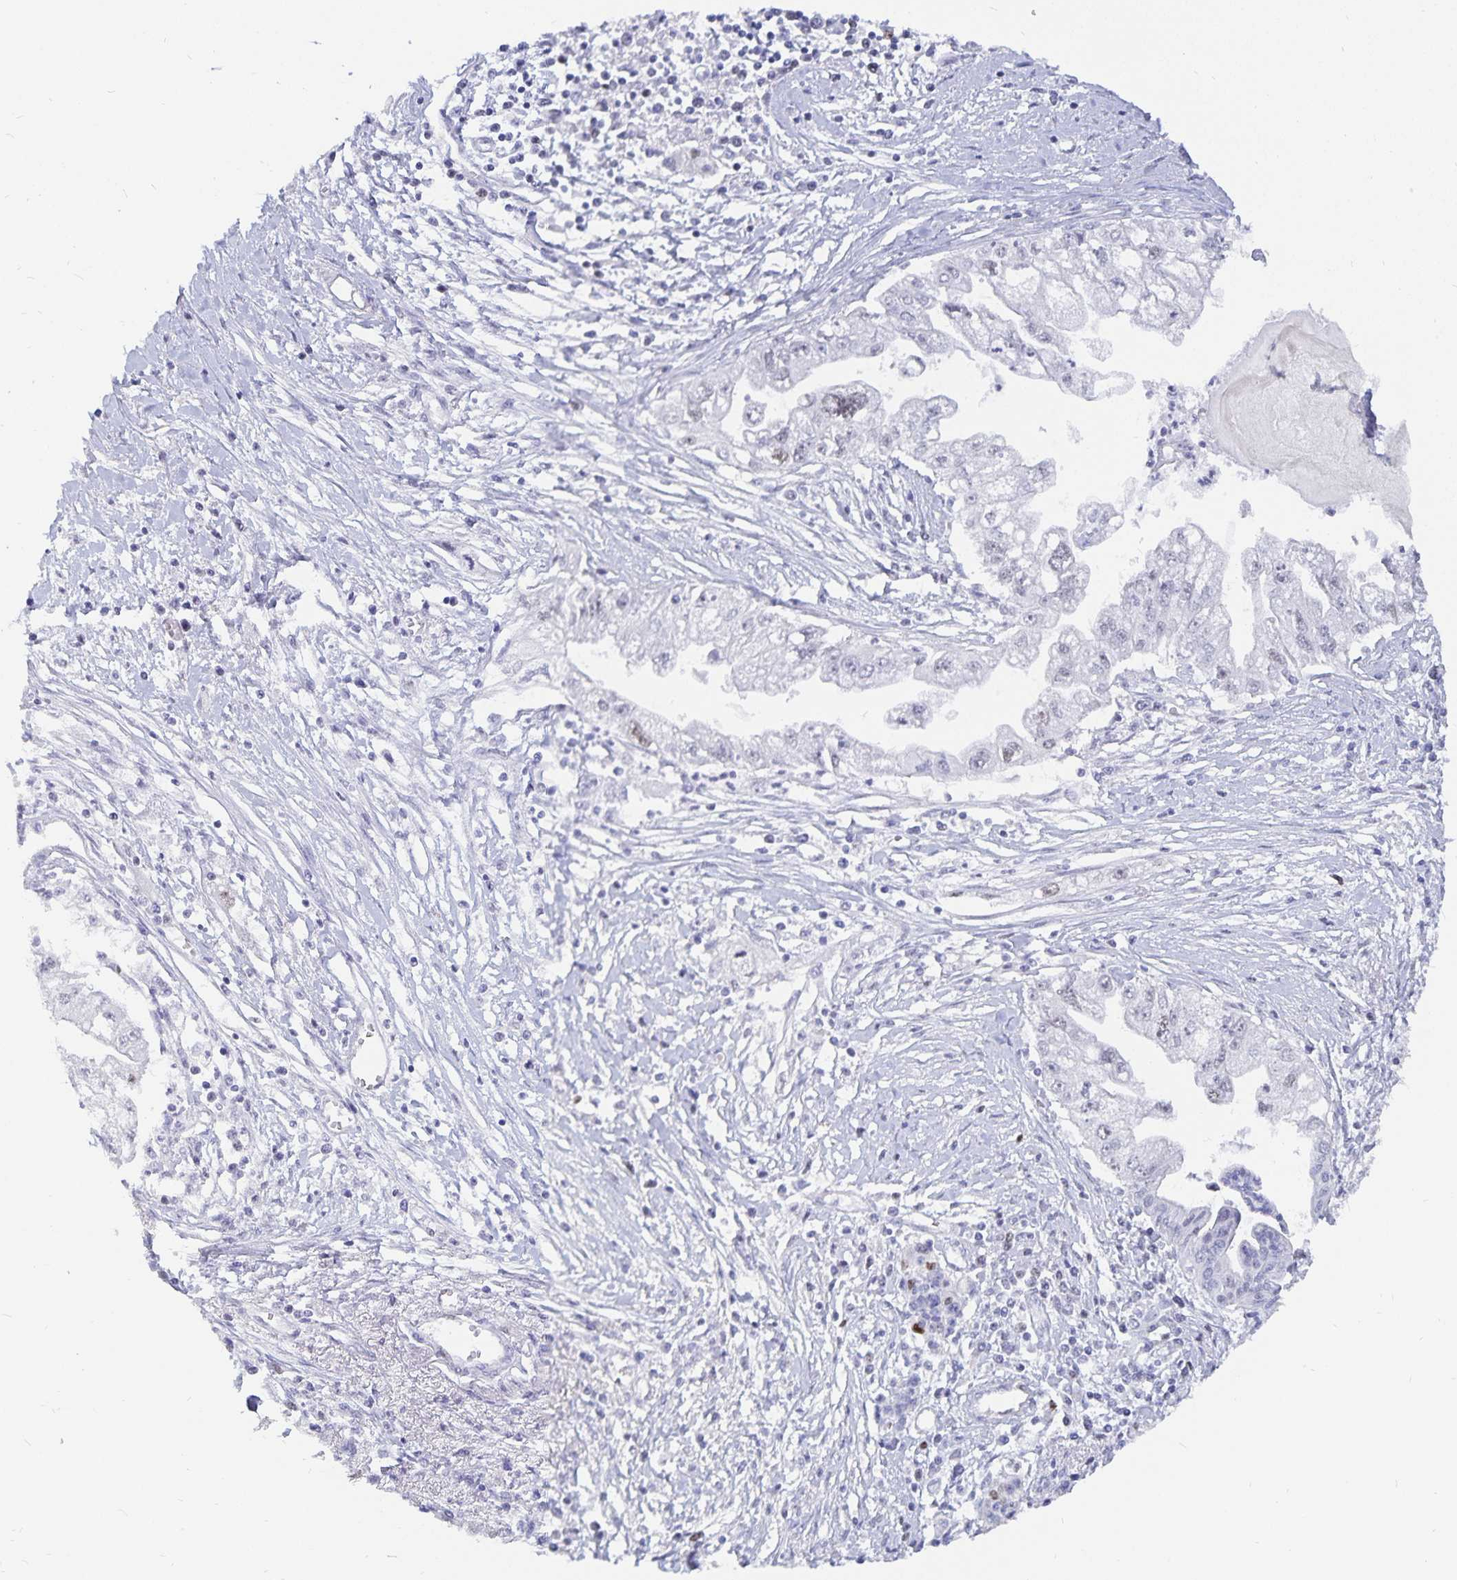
{"staining": {"intensity": "negative", "quantity": "none", "location": "none"}, "tissue": "pancreatic cancer", "cell_type": "Tumor cells", "image_type": "cancer", "snomed": [{"axis": "morphology", "description": "Adenocarcinoma, NOS"}, {"axis": "topography", "description": "Pancreas"}], "caption": "IHC histopathology image of adenocarcinoma (pancreatic) stained for a protein (brown), which demonstrates no expression in tumor cells. The staining was performed using DAB to visualize the protein expression in brown, while the nuclei were stained in blue with hematoxylin (Magnification: 20x).", "gene": "HMGB3", "patient": {"sex": "male", "age": 70}}